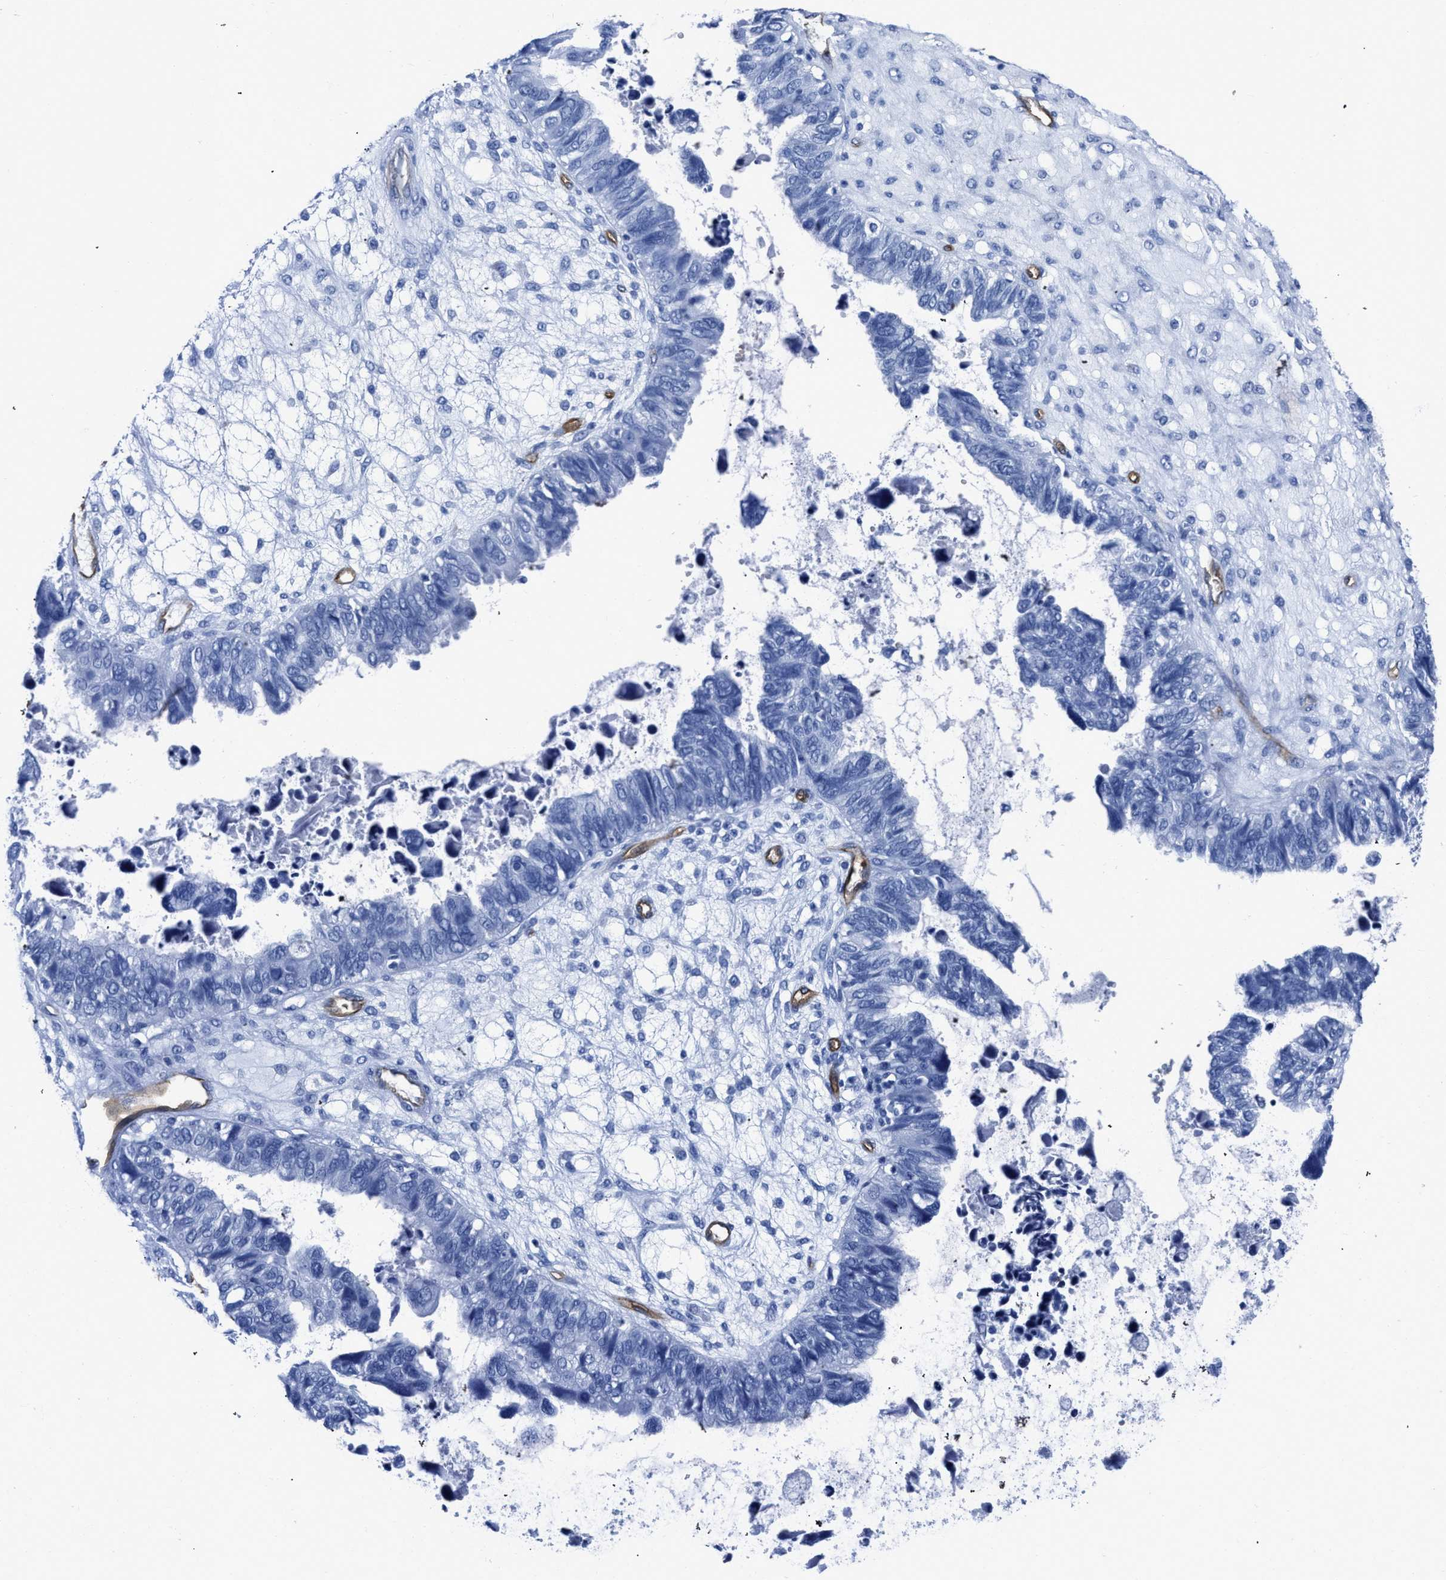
{"staining": {"intensity": "negative", "quantity": "none", "location": "none"}, "tissue": "ovarian cancer", "cell_type": "Tumor cells", "image_type": "cancer", "snomed": [{"axis": "morphology", "description": "Cystadenocarcinoma, serous, NOS"}, {"axis": "topography", "description": "Ovary"}], "caption": "An IHC histopathology image of ovarian cancer is shown. There is no staining in tumor cells of ovarian cancer.", "gene": "AQP1", "patient": {"sex": "female", "age": 79}}